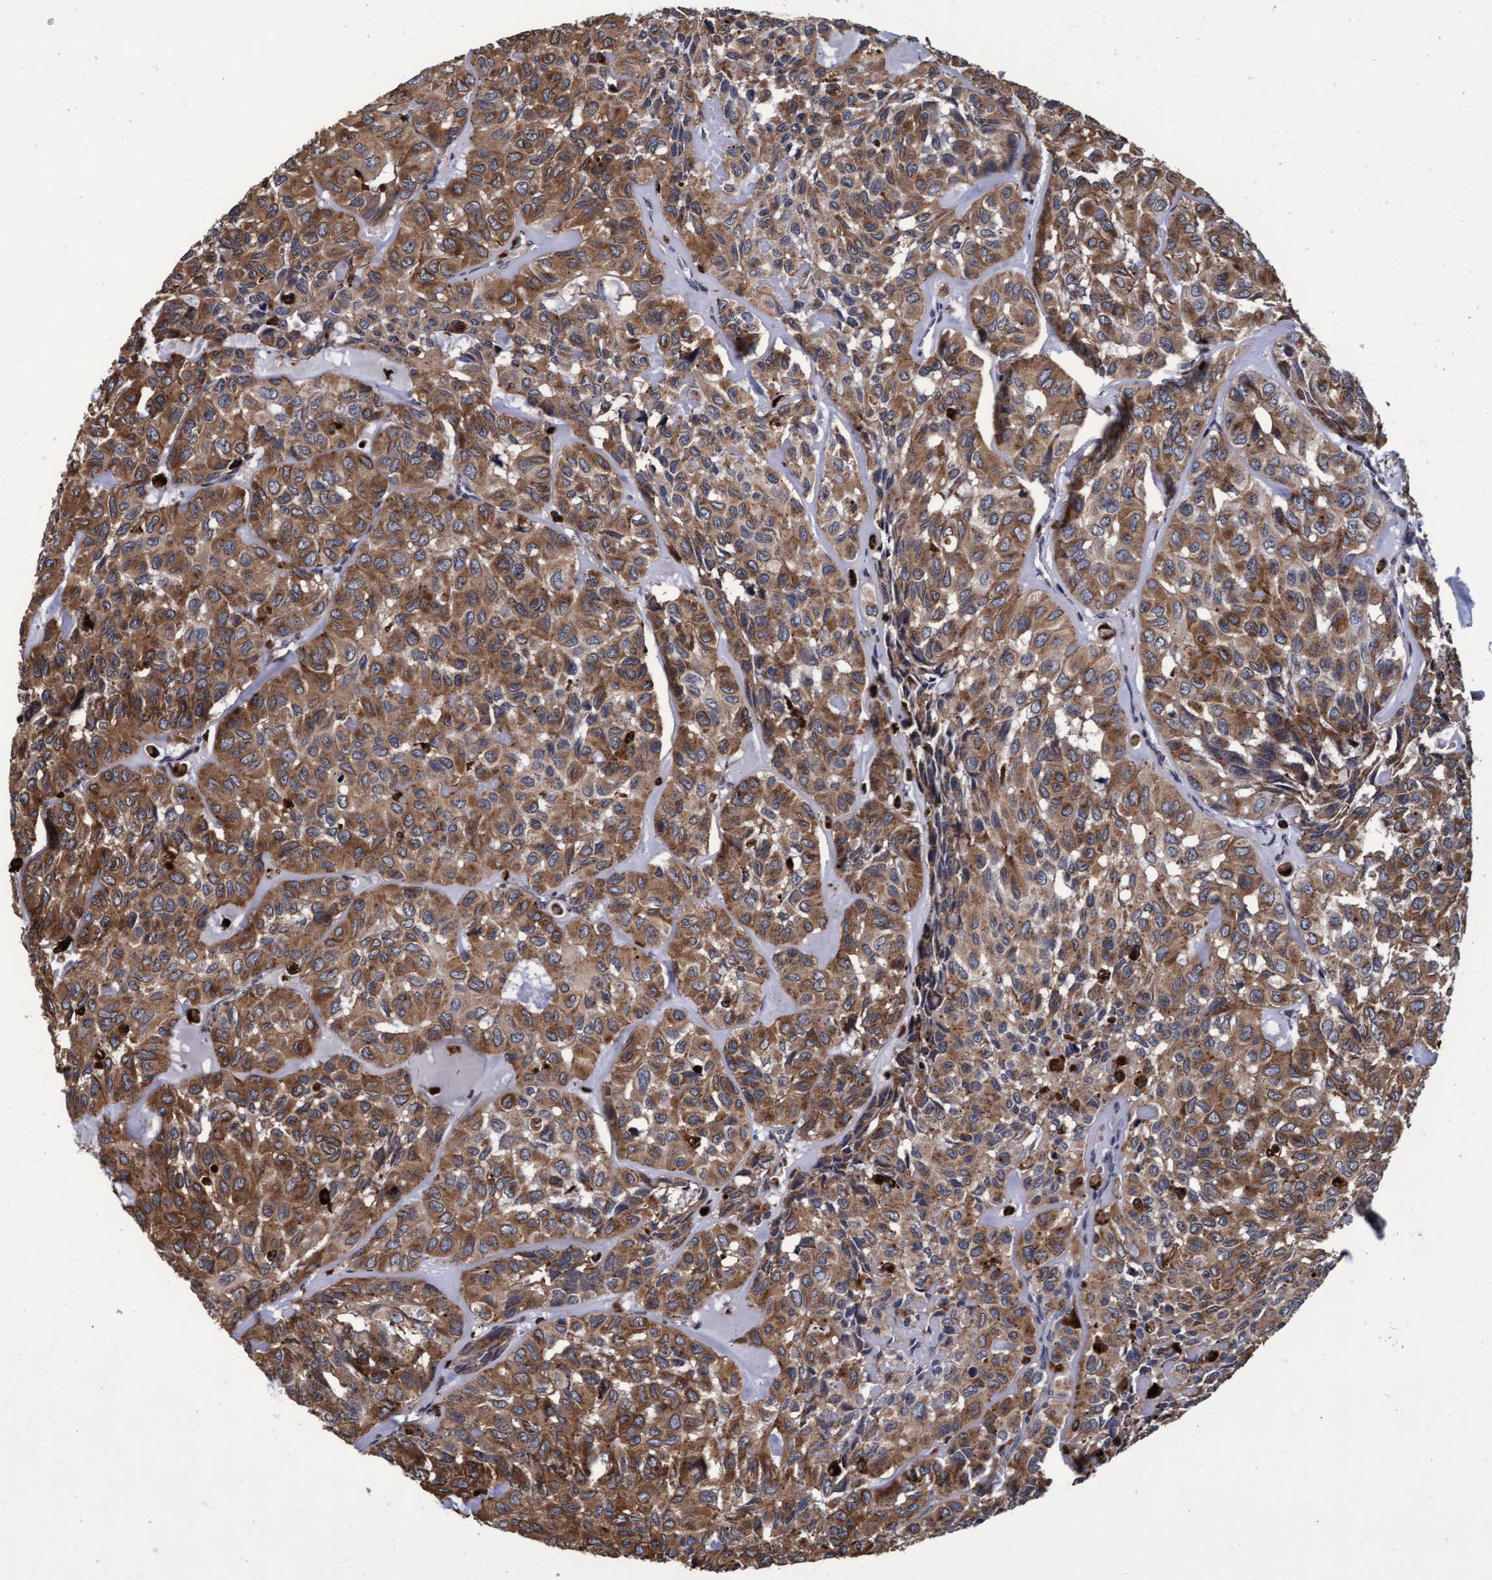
{"staining": {"intensity": "moderate", "quantity": ">75%", "location": "cytoplasmic/membranous"}, "tissue": "head and neck cancer", "cell_type": "Tumor cells", "image_type": "cancer", "snomed": [{"axis": "morphology", "description": "Adenocarcinoma, NOS"}, {"axis": "topography", "description": "Salivary gland, NOS"}, {"axis": "topography", "description": "Head-Neck"}], "caption": "Moderate cytoplasmic/membranous protein expression is identified in approximately >75% of tumor cells in adenocarcinoma (head and neck).", "gene": "CPQ", "patient": {"sex": "female", "age": 76}}